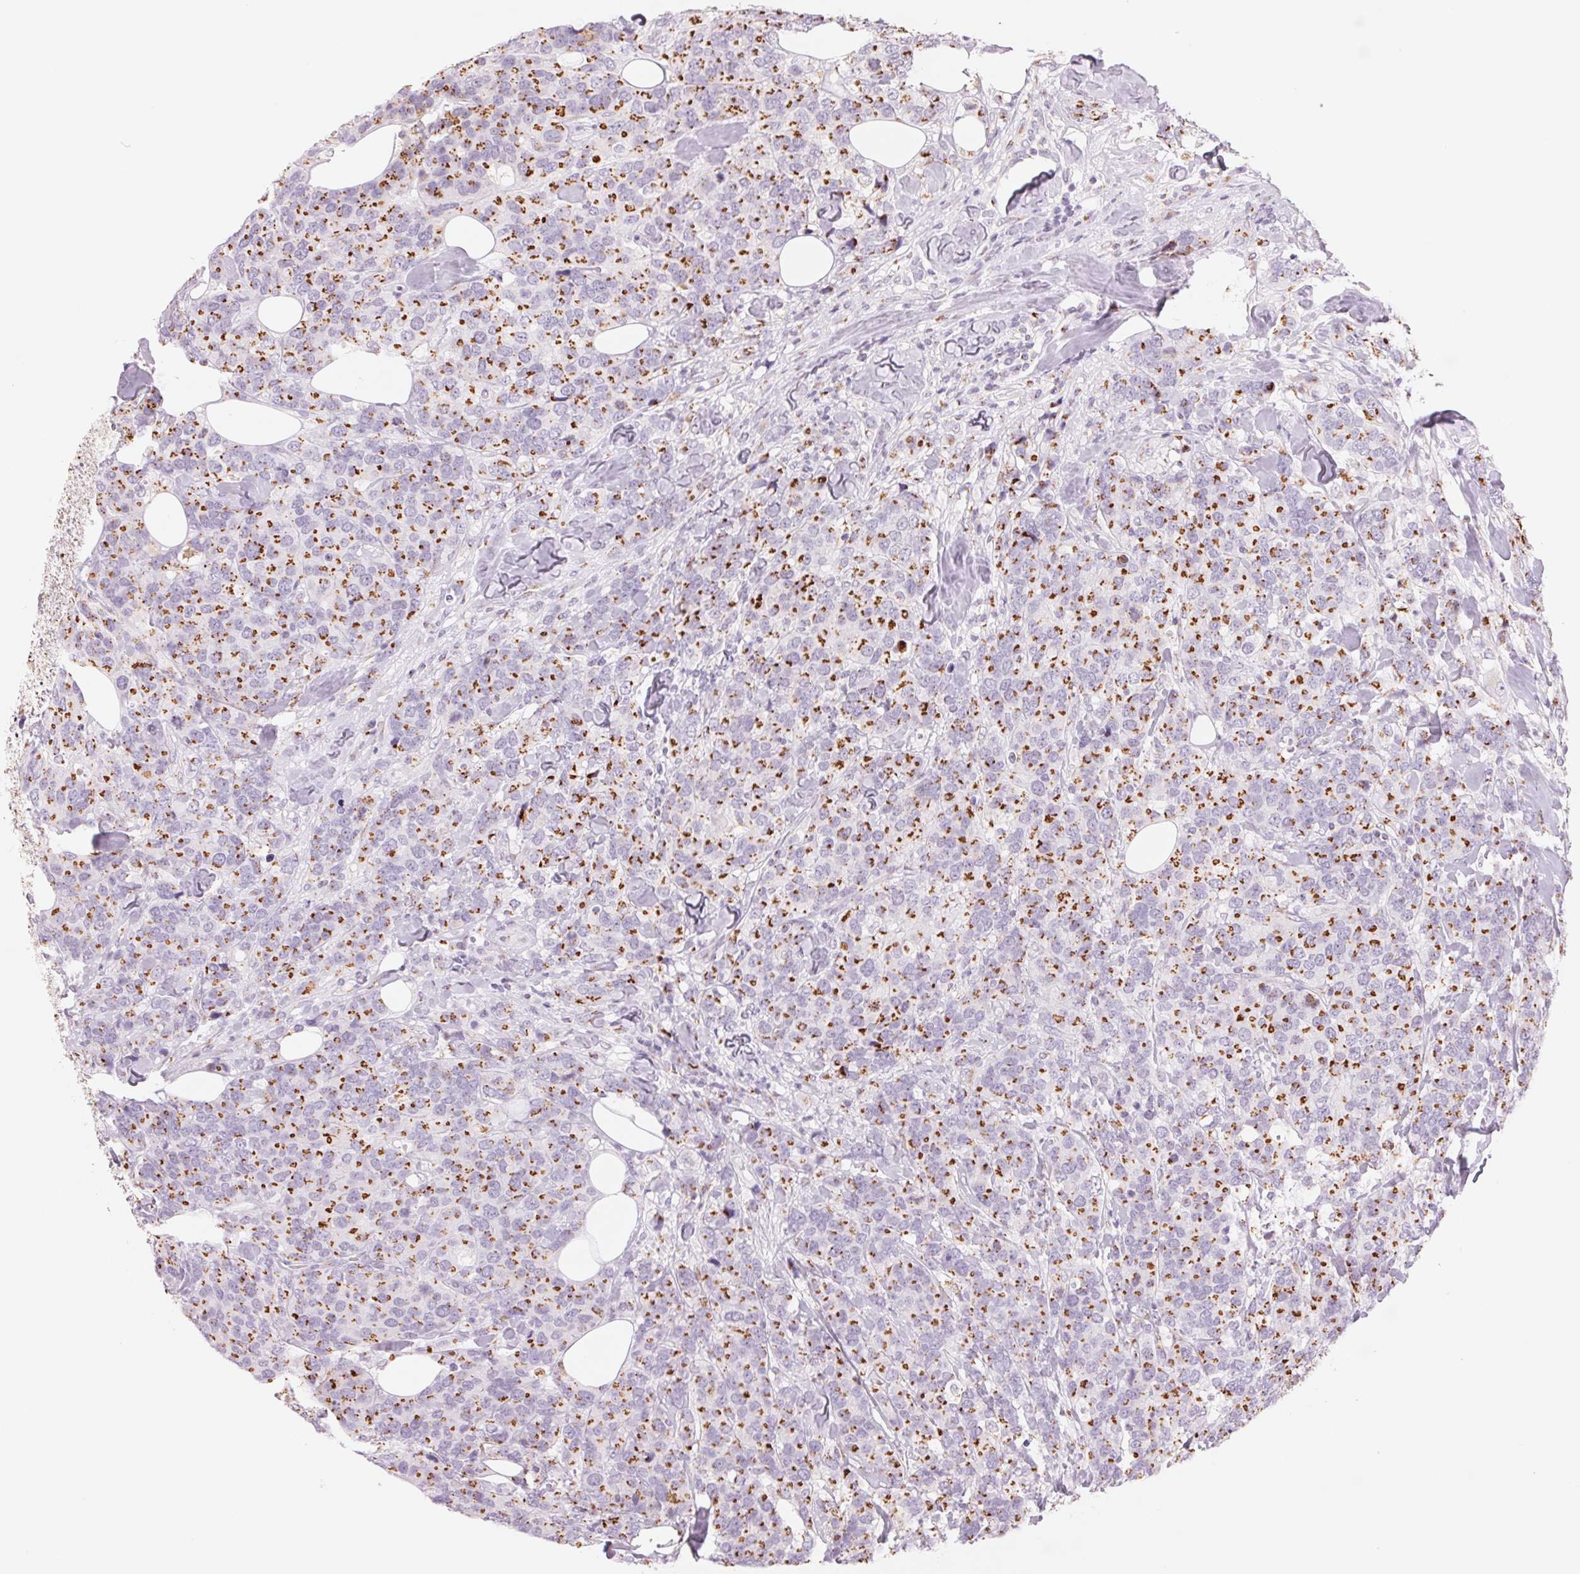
{"staining": {"intensity": "strong", "quantity": ">75%", "location": "cytoplasmic/membranous"}, "tissue": "breast cancer", "cell_type": "Tumor cells", "image_type": "cancer", "snomed": [{"axis": "morphology", "description": "Lobular carcinoma"}, {"axis": "topography", "description": "Breast"}], "caption": "Immunohistochemistry (IHC) photomicrograph of breast lobular carcinoma stained for a protein (brown), which shows high levels of strong cytoplasmic/membranous staining in about >75% of tumor cells.", "gene": "GALNT7", "patient": {"sex": "female", "age": 59}}